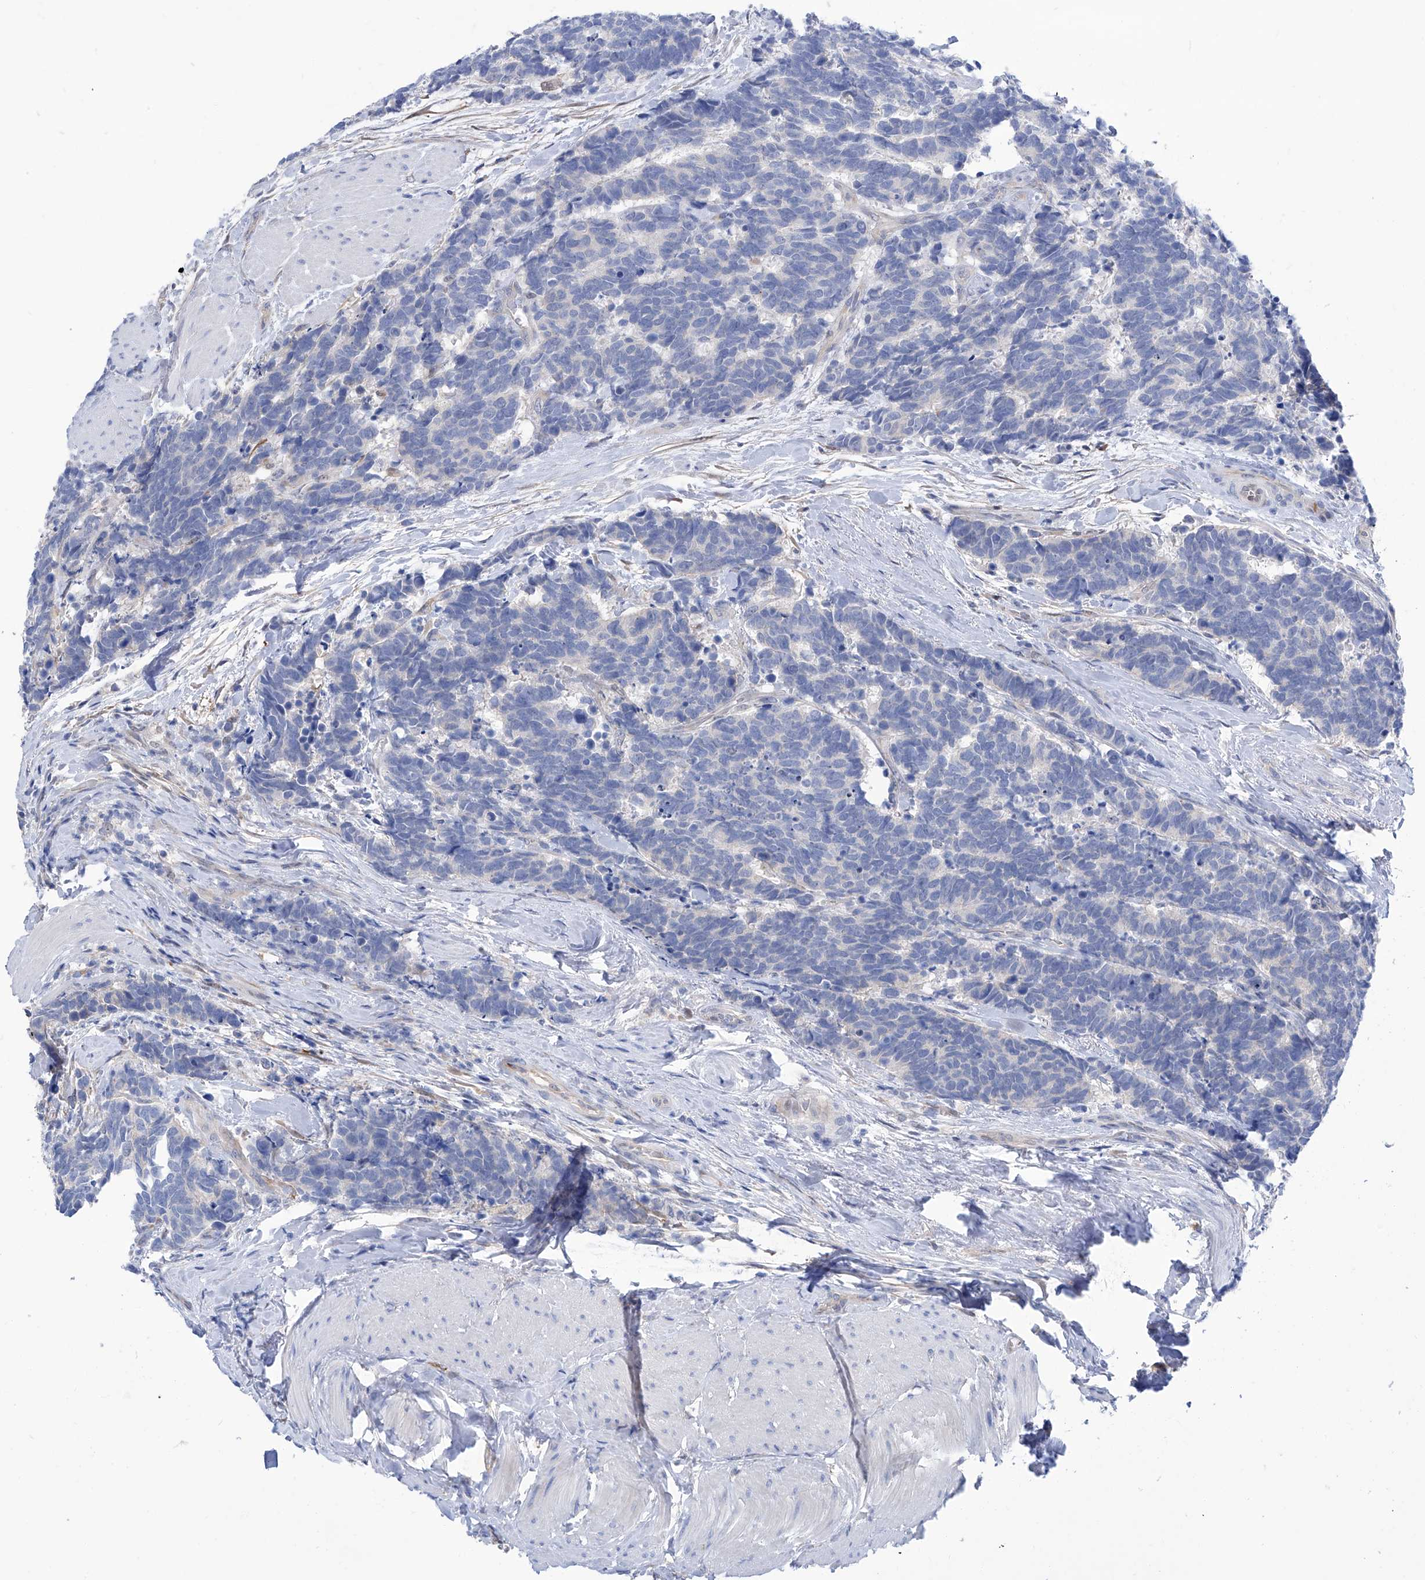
{"staining": {"intensity": "negative", "quantity": "none", "location": "none"}, "tissue": "carcinoid", "cell_type": "Tumor cells", "image_type": "cancer", "snomed": [{"axis": "morphology", "description": "Carcinoma, NOS"}, {"axis": "morphology", "description": "Carcinoid, malignant, NOS"}, {"axis": "topography", "description": "Urinary bladder"}], "caption": "This is a histopathology image of immunohistochemistry staining of carcinoid, which shows no staining in tumor cells.", "gene": "PGM3", "patient": {"sex": "male", "age": 57}}